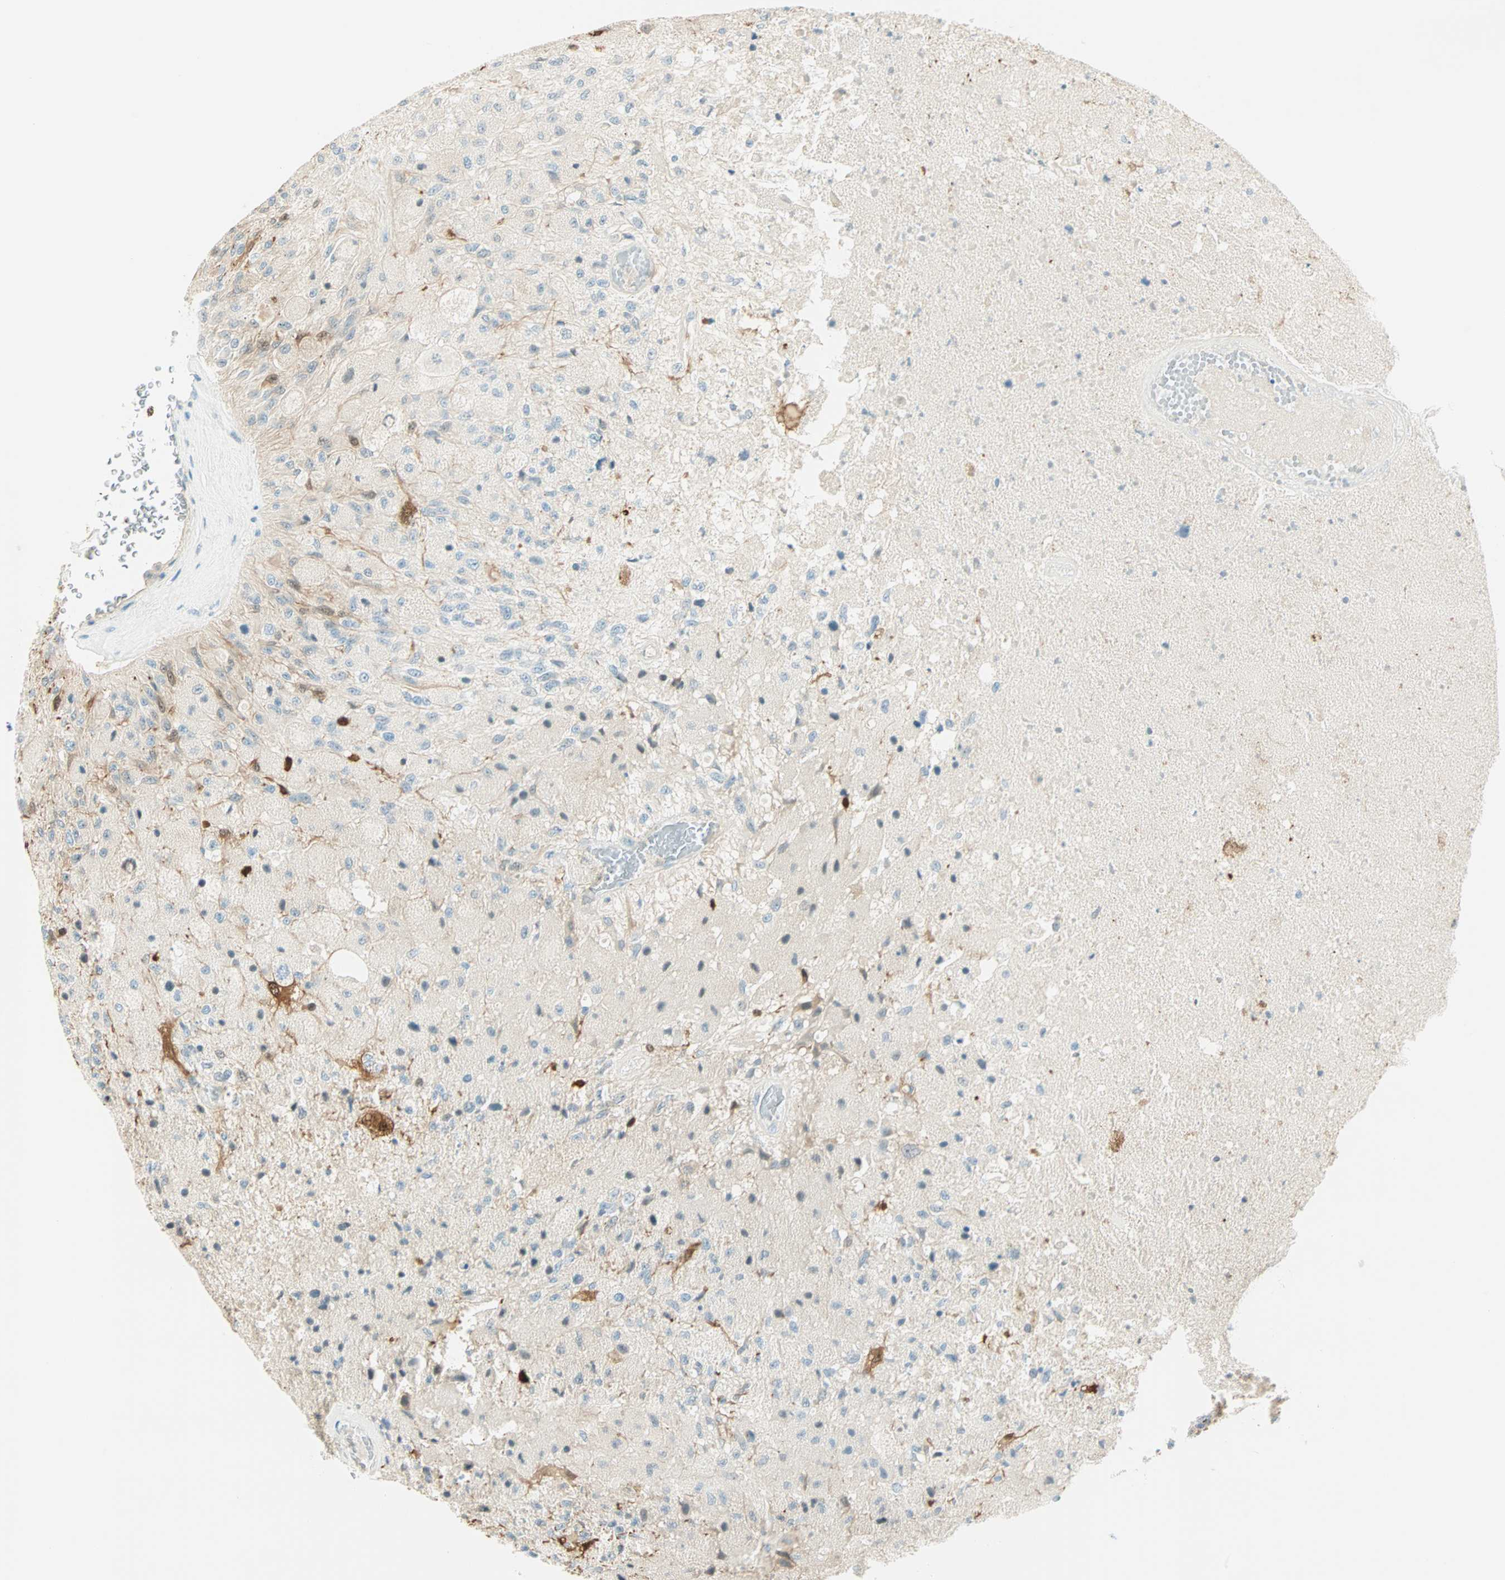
{"staining": {"intensity": "weak", "quantity": "25%-75%", "location": "cytoplasmic/membranous,nuclear"}, "tissue": "glioma", "cell_type": "Tumor cells", "image_type": "cancer", "snomed": [{"axis": "morphology", "description": "Normal tissue, NOS"}, {"axis": "morphology", "description": "Glioma, malignant, High grade"}, {"axis": "topography", "description": "Cerebral cortex"}], "caption": "Brown immunohistochemical staining in malignant high-grade glioma exhibits weak cytoplasmic/membranous and nuclear expression in about 25%-75% of tumor cells. The staining was performed using DAB (3,3'-diaminobenzidine), with brown indicating positive protein expression. Nuclei are stained blue with hematoxylin.", "gene": "S100A1", "patient": {"sex": "male", "age": 77}}